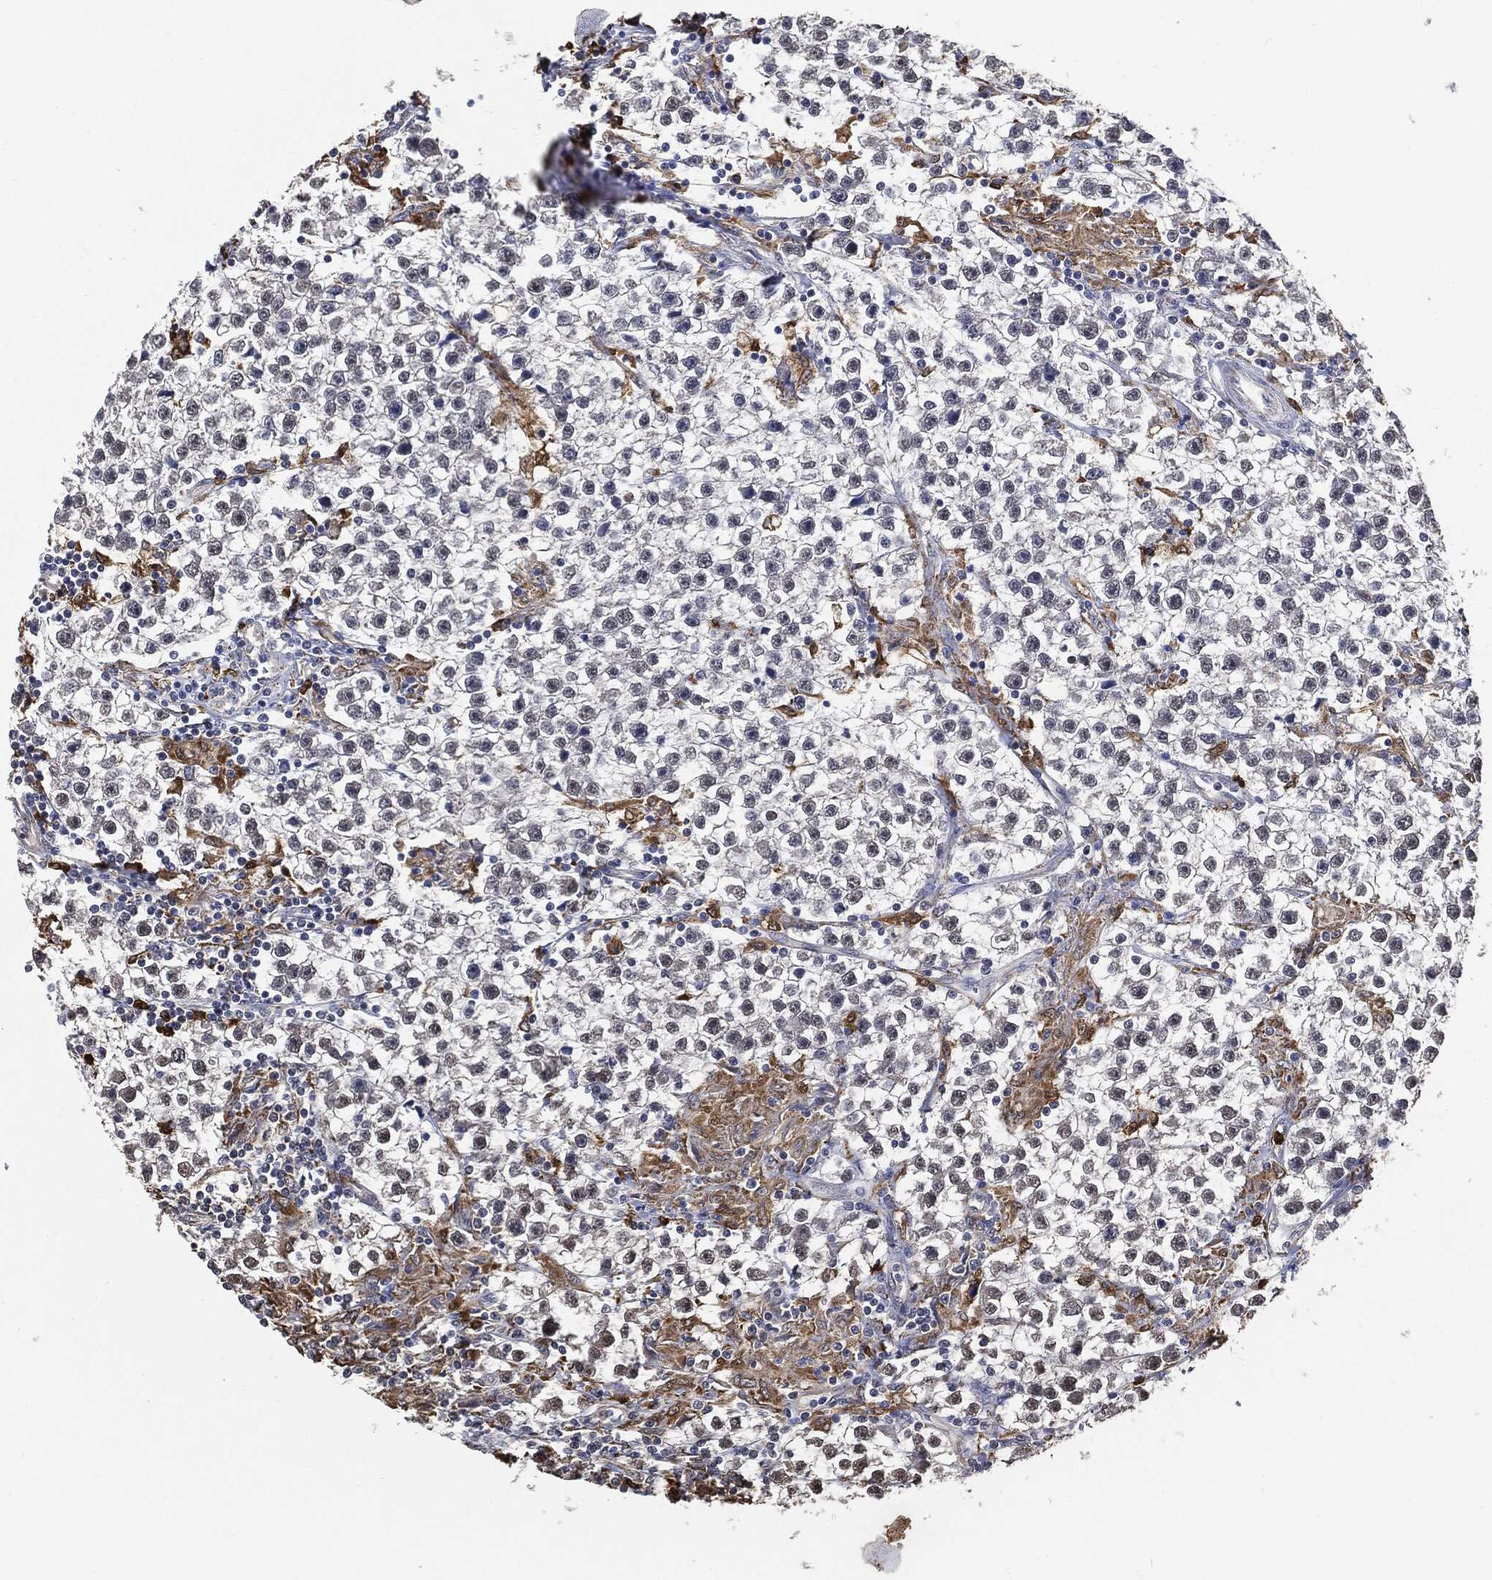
{"staining": {"intensity": "negative", "quantity": "none", "location": "none"}, "tissue": "testis cancer", "cell_type": "Tumor cells", "image_type": "cancer", "snomed": [{"axis": "morphology", "description": "Seminoma, NOS"}, {"axis": "topography", "description": "Testis"}], "caption": "Immunohistochemistry (IHC) of seminoma (testis) reveals no expression in tumor cells. (DAB immunohistochemistry, high magnification).", "gene": "S100A9", "patient": {"sex": "male", "age": 59}}